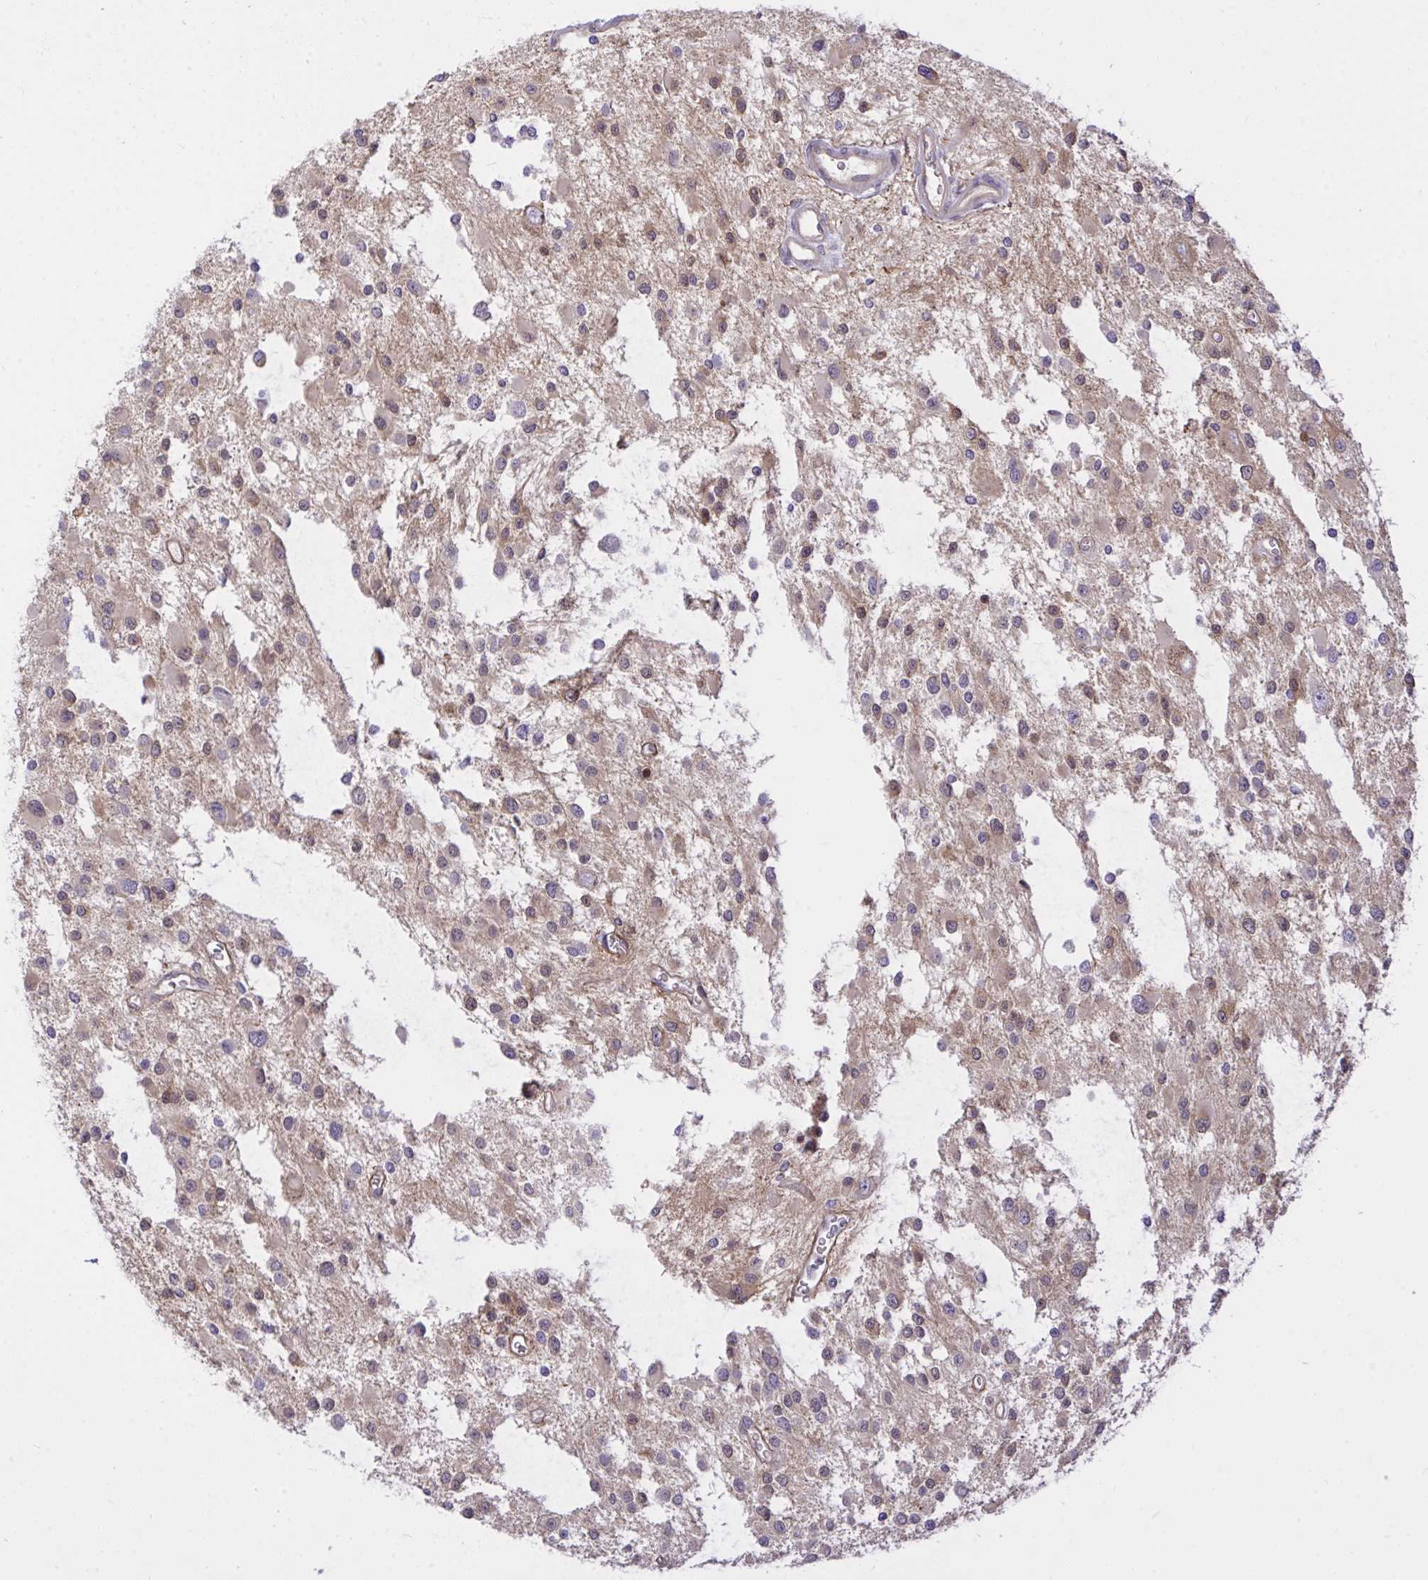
{"staining": {"intensity": "weak", "quantity": "25%-75%", "location": "cytoplasmic/membranous"}, "tissue": "glioma", "cell_type": "Tumor cells", "image_type": "cancer", "snomed": [{"axis": "morphology", "description": "Glioma, malignant, Low grade"}, {"axis": "topography", "description": "Brain"}], "caption": "An immunohistochemistry photomicrograph of tumor tissue is shown. Protein staining in brown shows weak cytoplasmic/membranous positivity in malignant glioma (low-grade) within tumor cells. The staining is performed using DAB brown chromogen to label protein expression. The nuclei are counter-stained blue using hematoxylin.", "gene": "TLN2", "patient": {"sex": "male", "age": 43}}